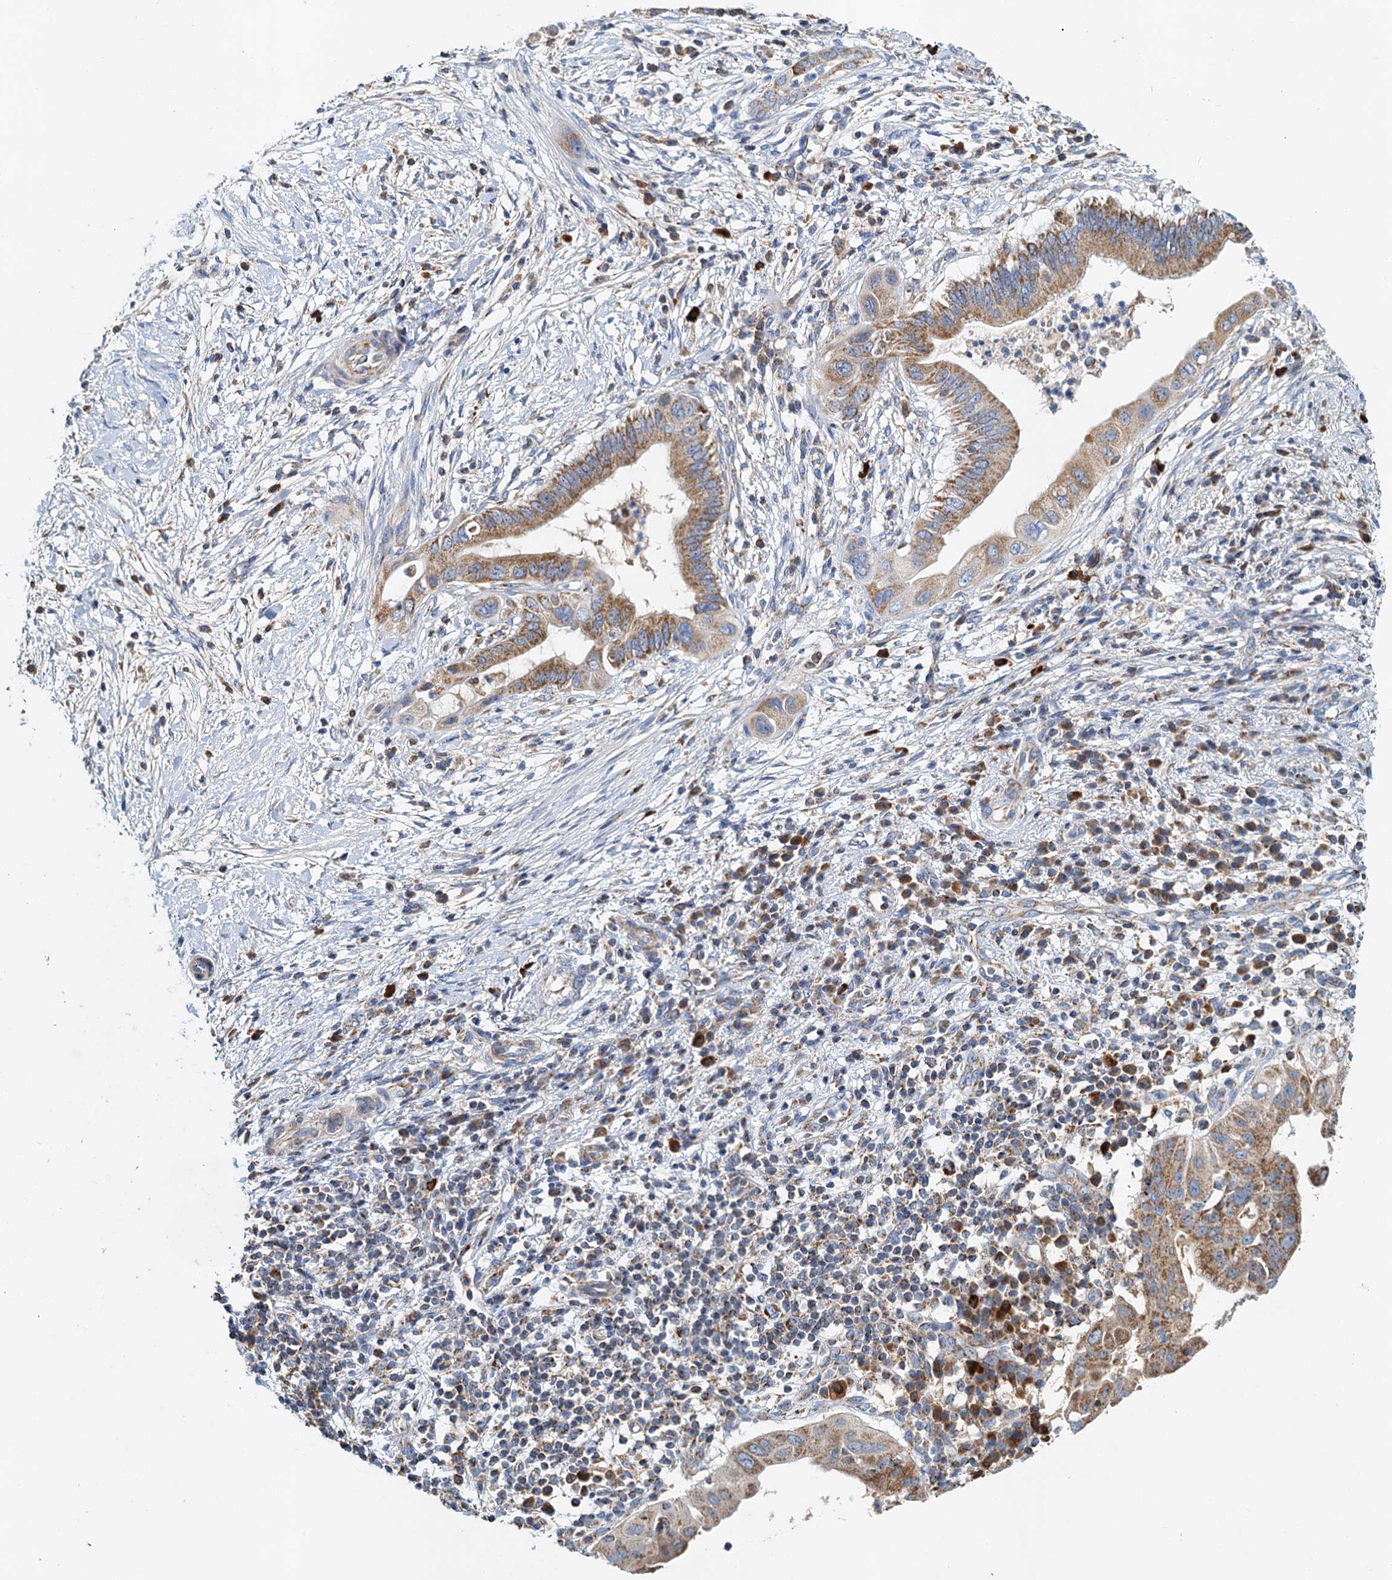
{"staining": {"intensity": "moderate", "quantity": ">75%", "location": "cytoplasmic/membranous"}, "tissue": "pancreatic cancer", "cell_type": "Tumor cells", "image_type": "cancer", "snomed": [{"axis": "morphology", "description": "Adenocarcinoma, NOS"}, {"axis": "topography", "description": "Pancreas"}], "caption": "Protein expression analysis of human pancreatic cancer reveals moderate cytoplasmic/membranous positivity in approximately >75% of tumor cells.", "gene": "POC1A", "patient": {"sex": "male", "age": 68}}